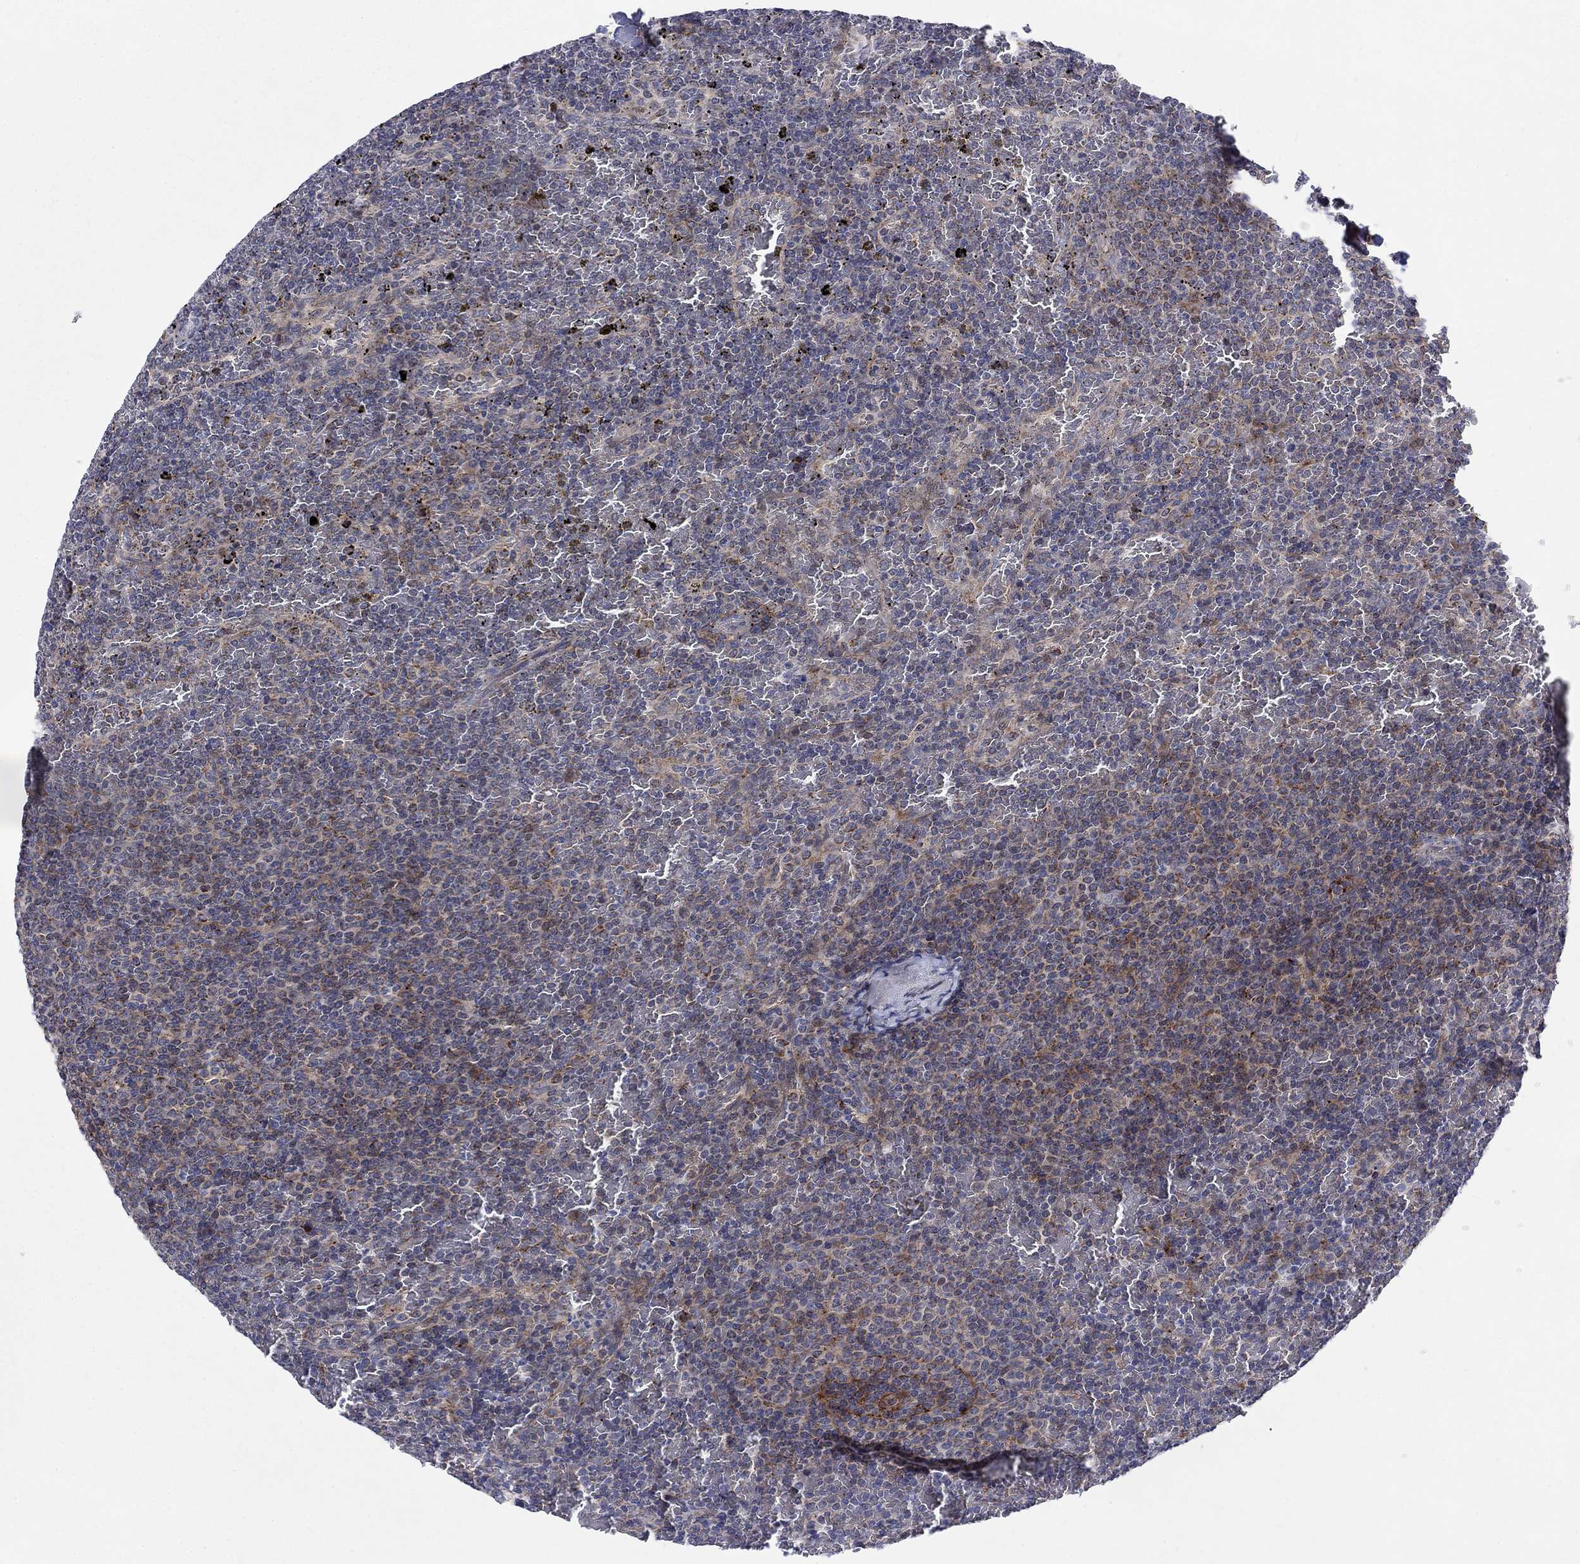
{"staining": {"intensity": "negative", "quantity": "none", "location": "none"}, "tissue": "lymphoma", "cell_type": "Tumor cells", "image_type": "cancer", "snomed": [{"axis": "morphology", "description": "Malignant lymphoma, non-Hodgkin's type, Low grade"}, {"axis": "topography", "description": "Spleen"}], "caption": "There is no significant staining in tumor cells of malignant lymphoma, non-Hodgkin's type (low-grade).", "gene": "SLC35F2", "patient": {"sex": "female", "age": 77}}